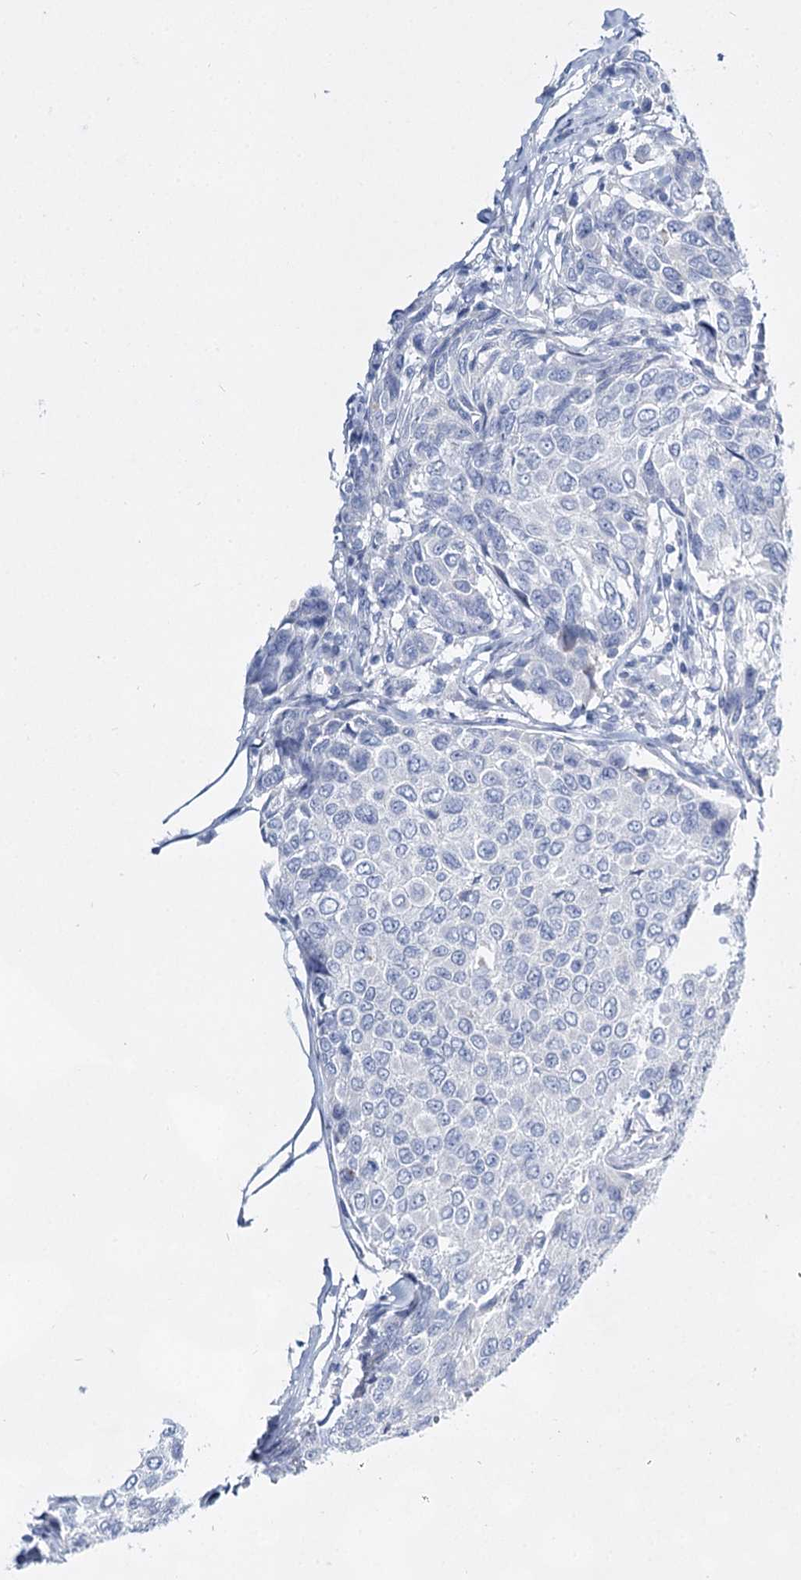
{"staining": {"intensity": "negative", "quantity": "none", "location": "none"}, "tissue": "breast cancer", "cell_type": "Tumor cells", "image_type": "cancer", "snomed": [{"axis": "morphology", "description": "Duct carcinoma"}, {"axis": "topography", "description": "Breast"}], "caption": "Protein analysis of breast cancer reveals no significant positivity in tumor cells.", "gene": "SLC17A2", "patient": {"sex": "female", "age": 55}}